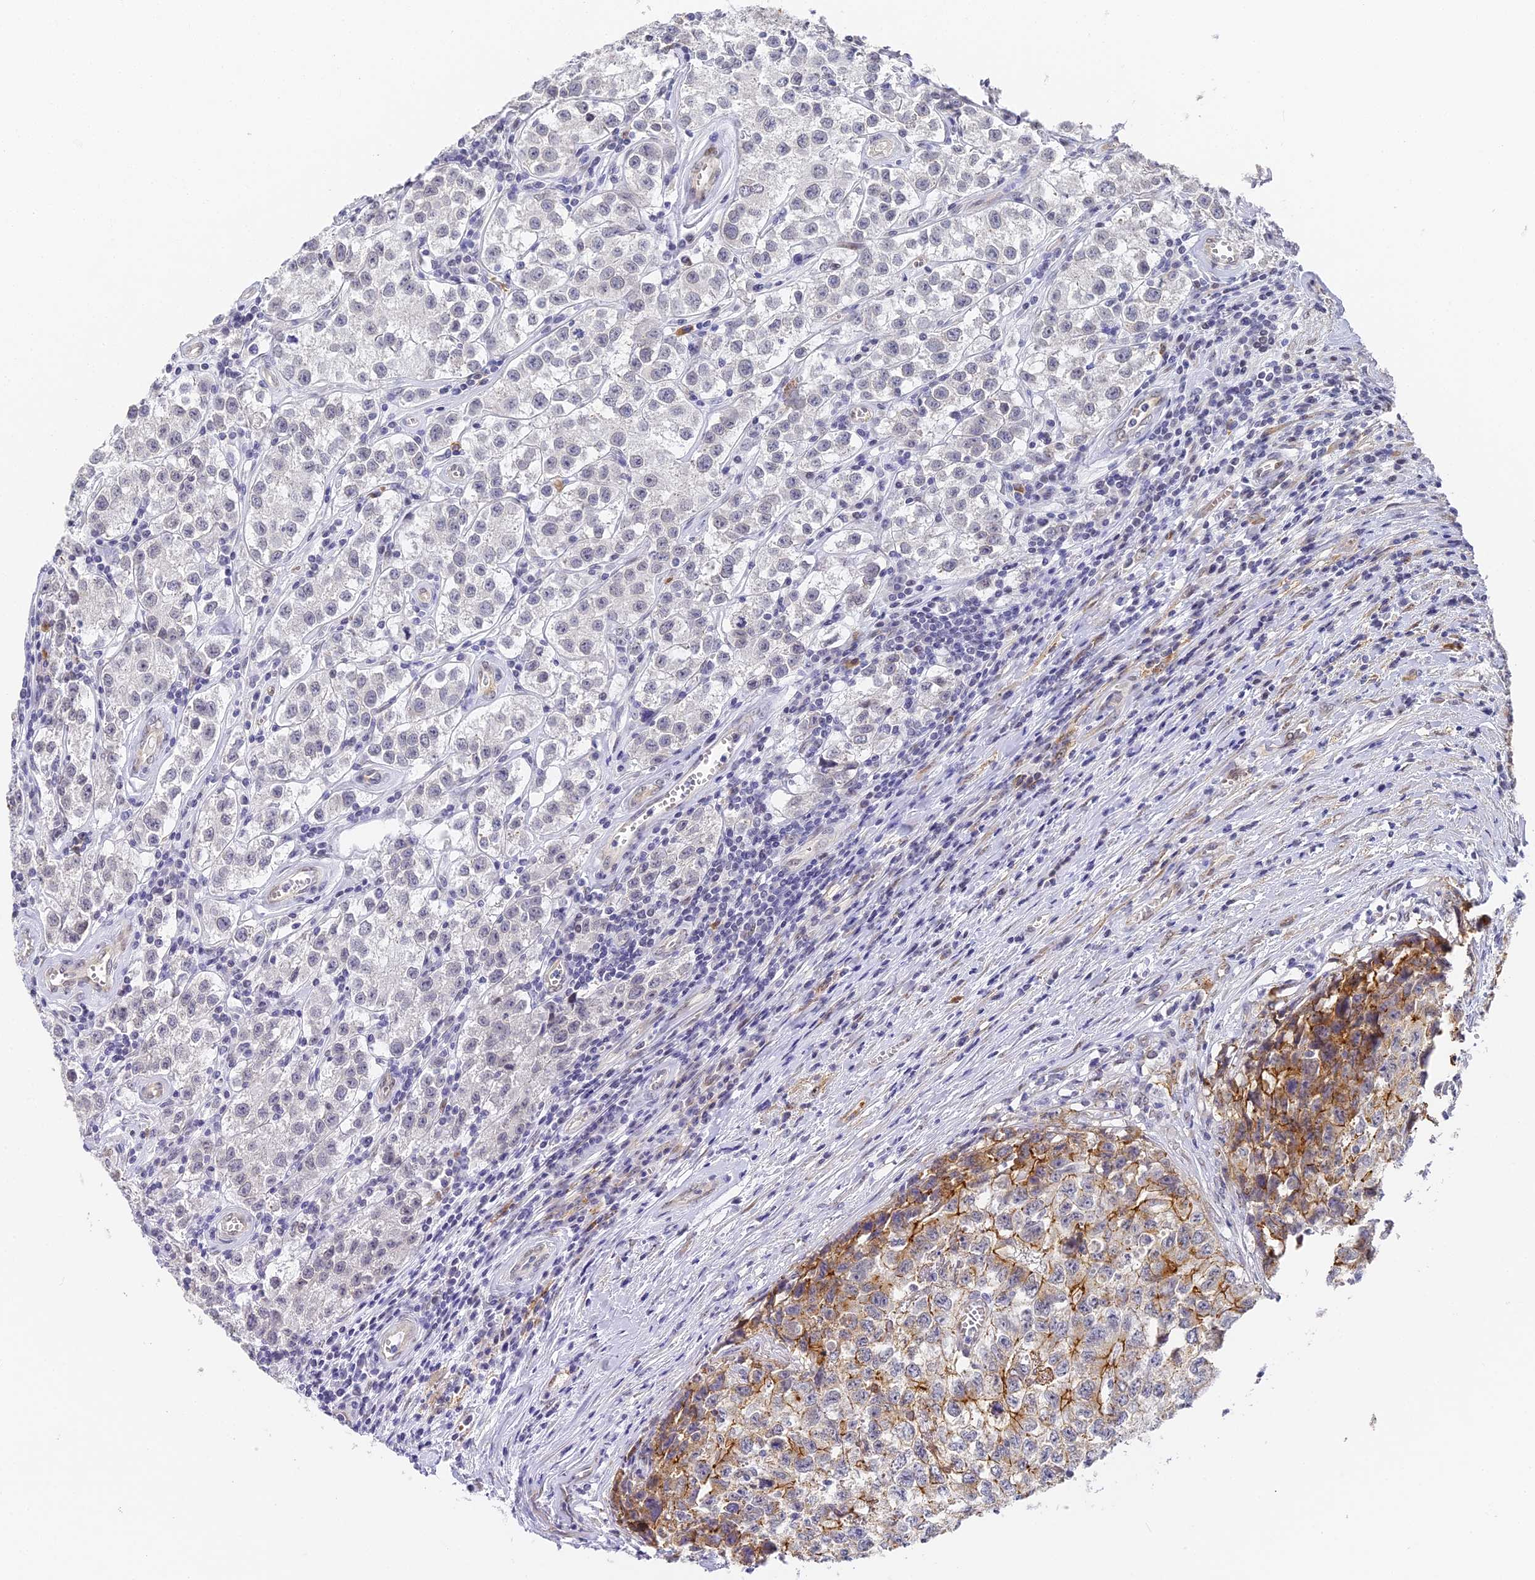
{"staining": {"intensity": "moderate", "quantity": "<25%", "location": "cytoplasmic/membranous"}, "tissue": "testis cancer", "cell_type": "Tumor cells", "image_type": "cancer", "snomed": [{"axis": "morphology", "description": "Seminoma, NOS"}, {"axis": "morphology", "description": "Carcinoma, Embryonal, NOS"}, {"axis": "topography", "description": "Testis"}], "caption": "IHC (DAB) staining of embryonal carcinoma (testis) reveals moderate cytoplasmic/membranous protein expression in about <25% of tumor cells.", "gene": "GJA1", "patient": {"sex": "male", "age": 43}}